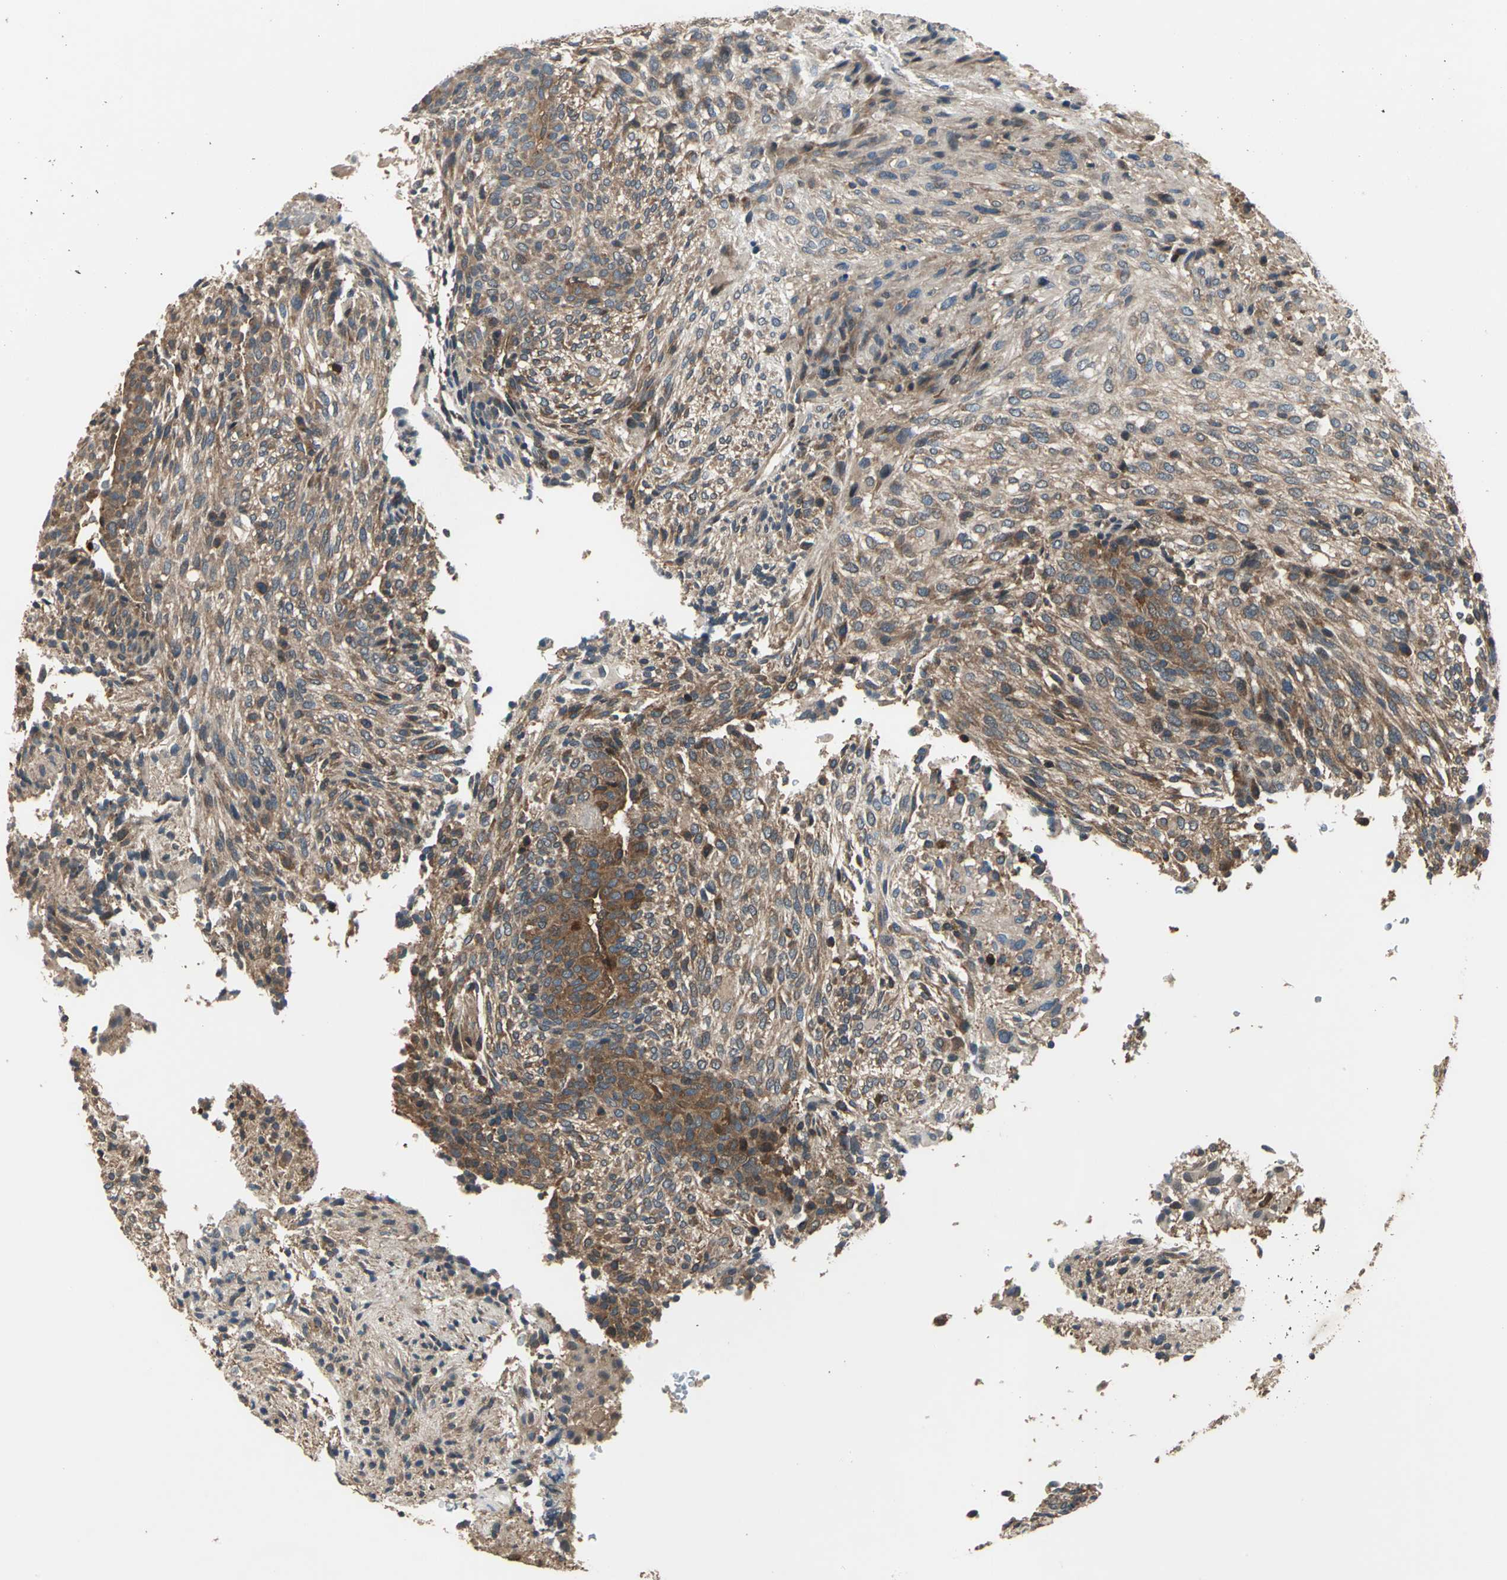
{"staining": {"intensity": "moderate", "quantity": ">75%", "location": "cytoplasmic/membranous"}, "tissue": "glioma", "cell_type": "Tumor cells", "image_type": "cancer", "snomed": [{"axis": "morphology", "description": "Glioma, malignant, High grade"}, {"axis": "topography", "description": "Cerebral cortex"}], "caption": "Protein expression analysis of human glioma reveals moderate cytoplasmic/membranous positivity in about >75% of tumor cells.", "gene": "EIF2B2", "patient": {"sex": "female", "age": 55}}